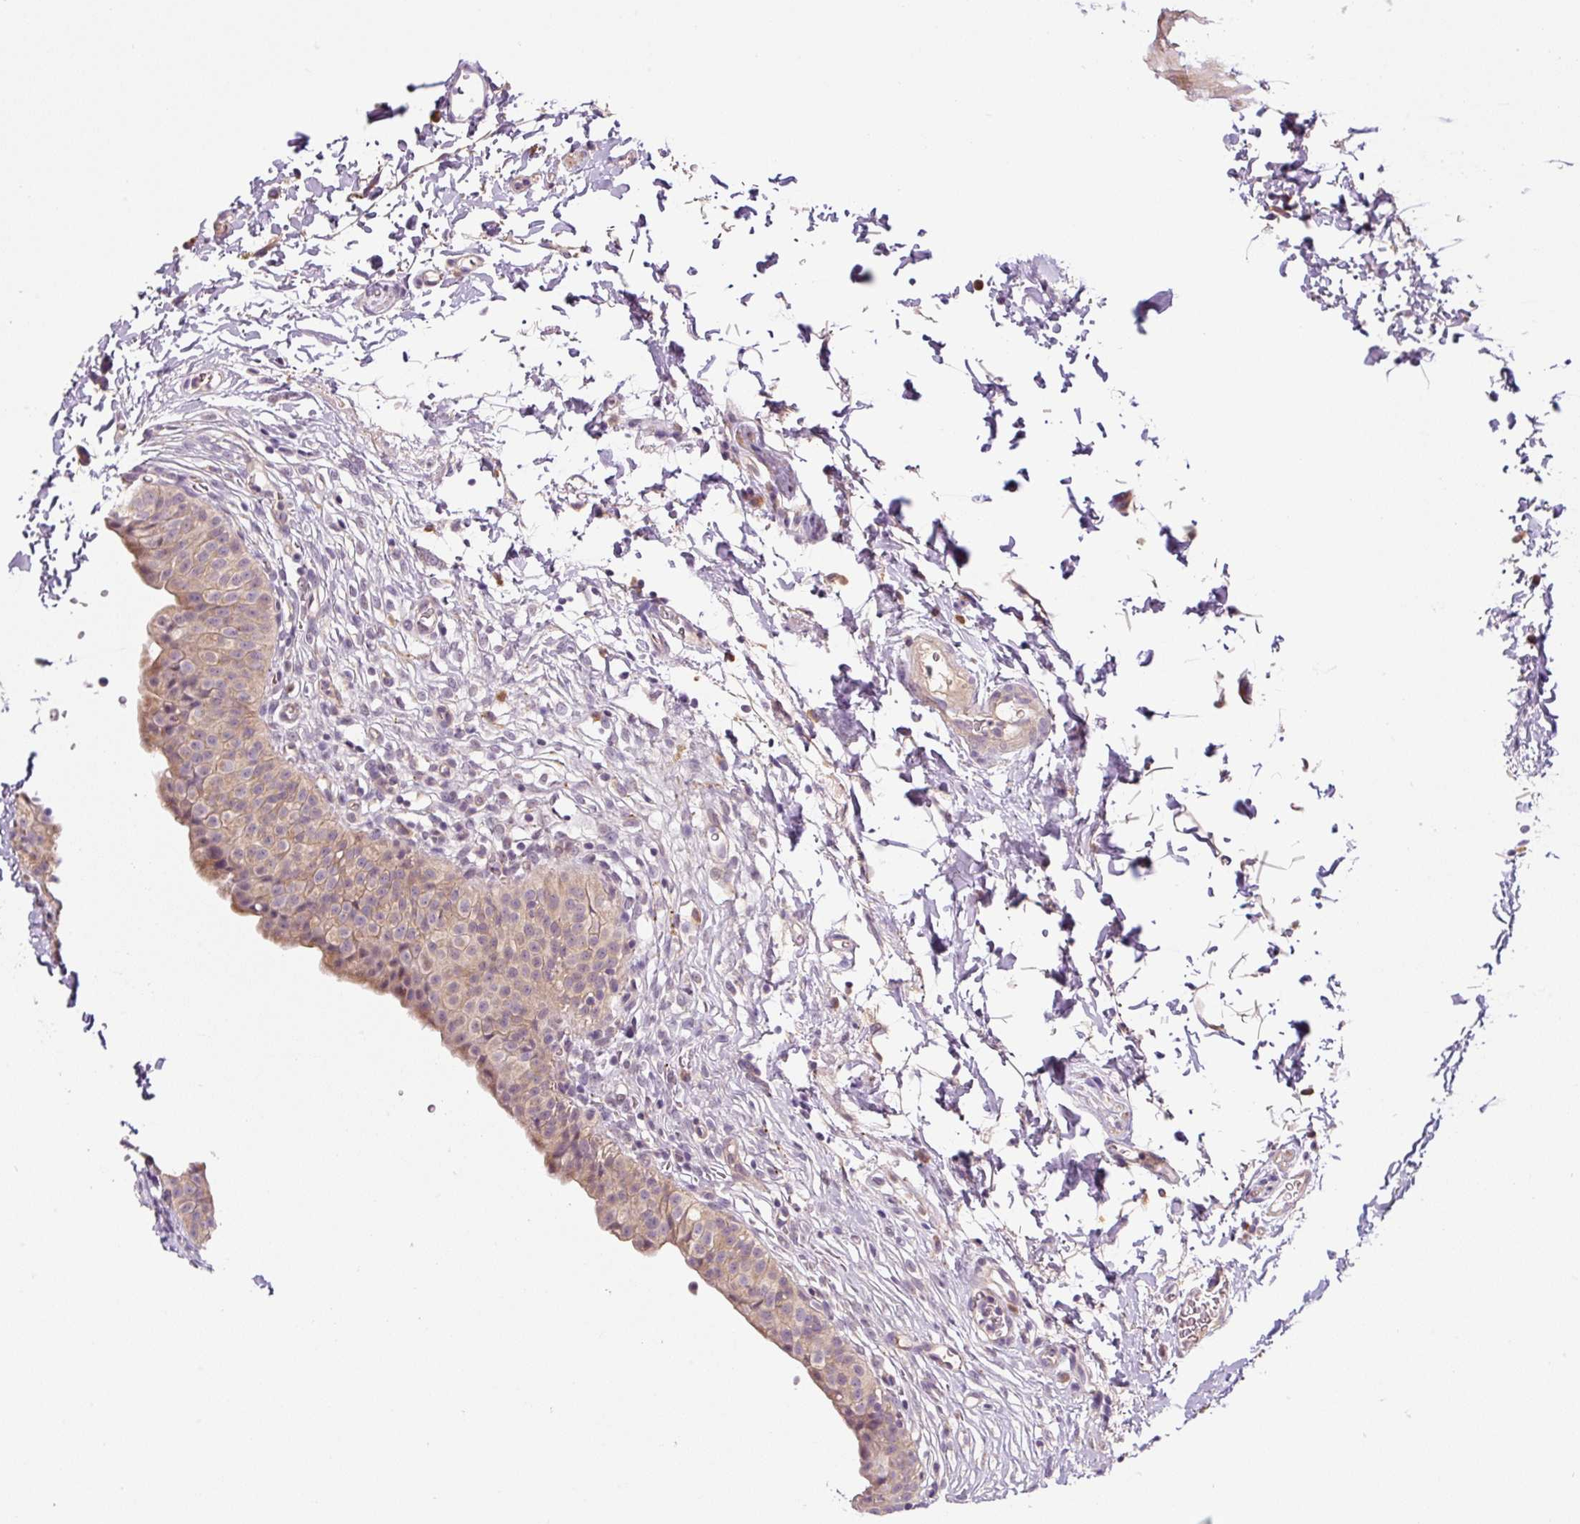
{"staining": {"intensity": "weak", "quantity": ">75%", "location": "cytoplasmic/membranous"}, "tissue": "urinary bladder", "cell_type": "Urothelial cells", "image_type": "normal", "snomed": [{"axis": "morphology", "description": "Normal tissue, NOS"}, {"axis": "topography", "description": "Urinary bladder"}, {"axis": "topography", "description": "Peripheral nerve tissue"}], "caption": "This image exhibits benign urinary bladder stained with immunohistochemistry to label a protein in brown. The cytoplasmic/membranous of urothelial cells show weak positivity for the protein. Nuclei are counter-stained blue.", "gene": "PRKAA2", "patient": {"sex": "male", "age": 55}}